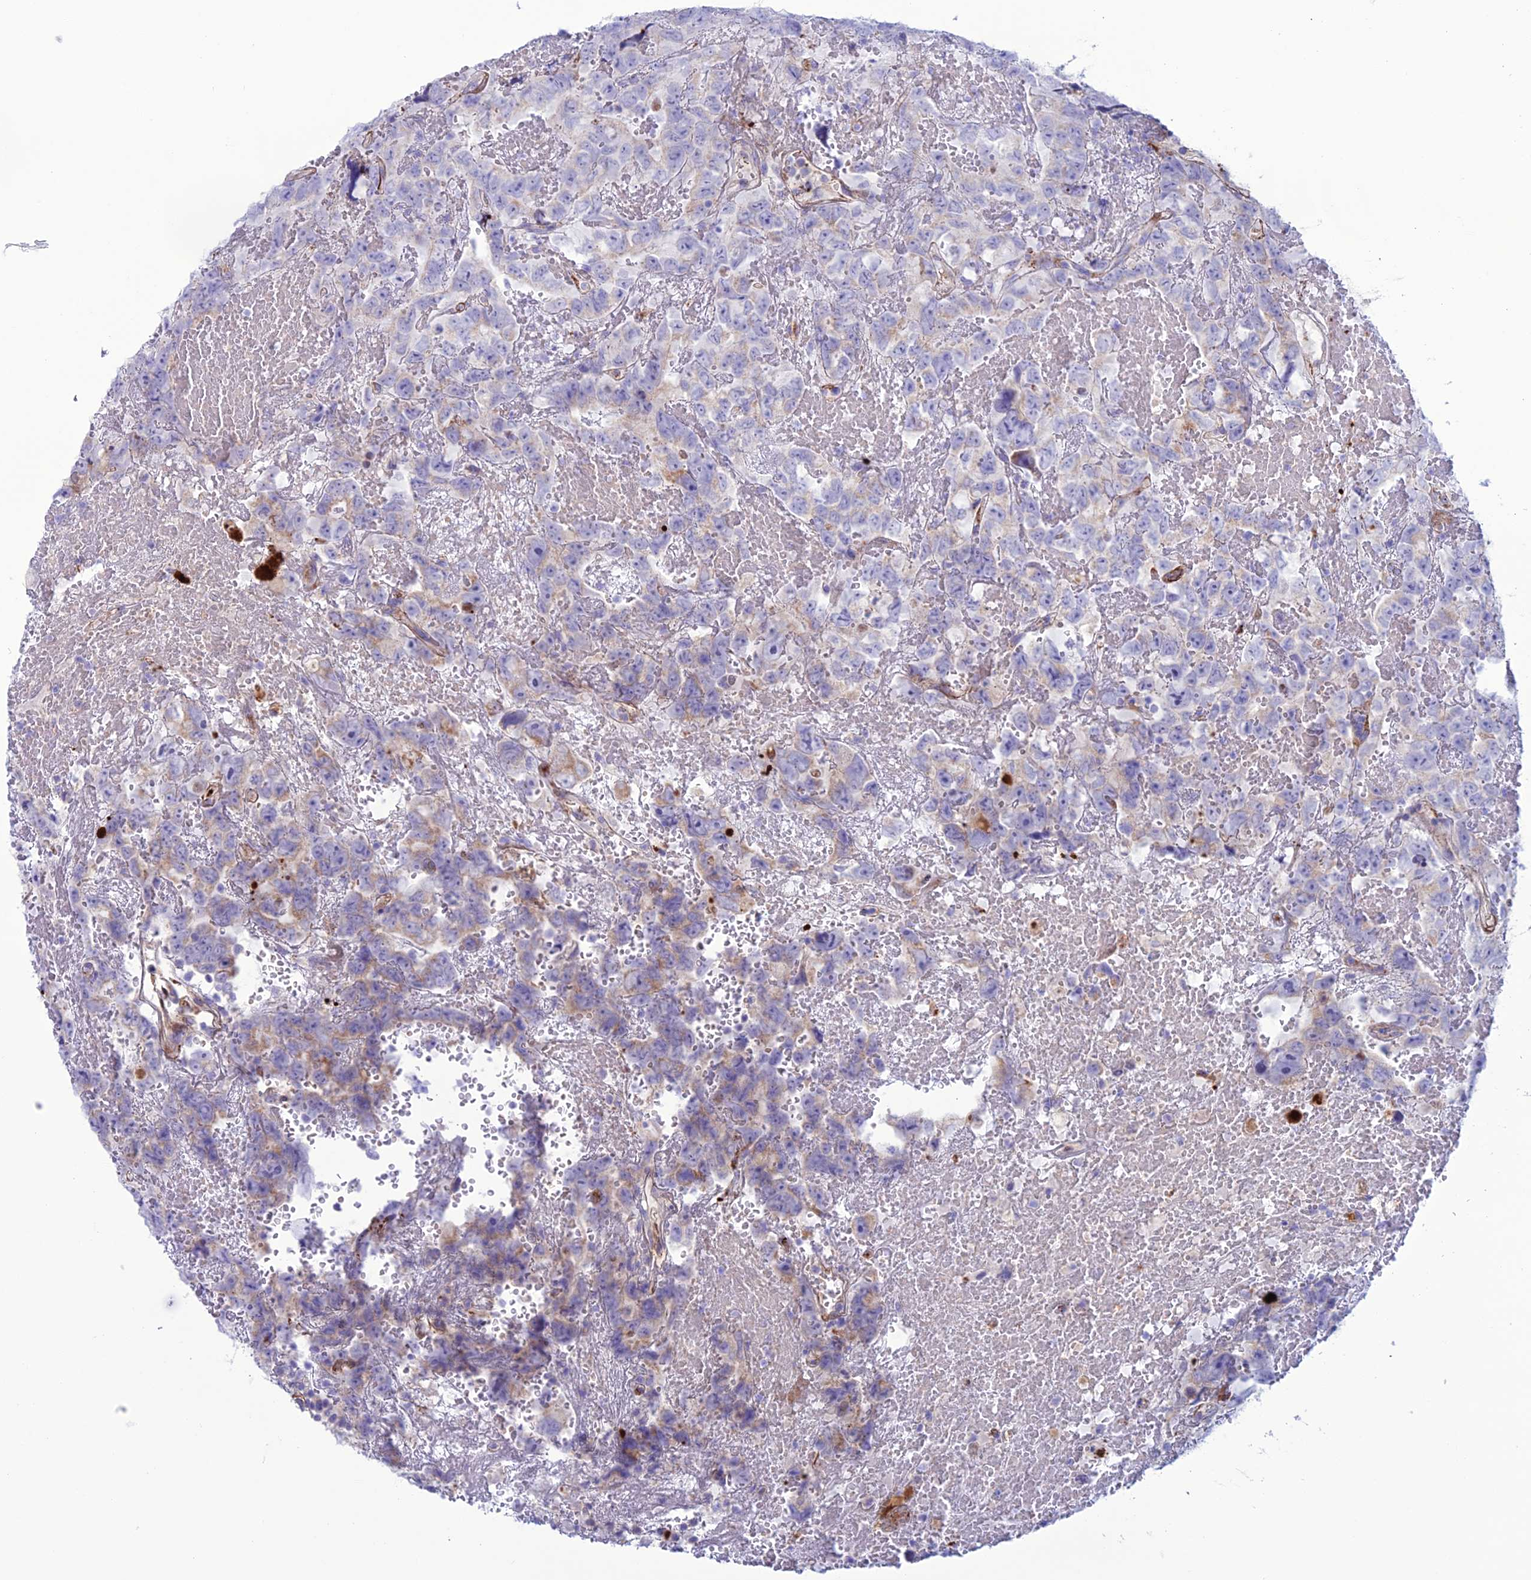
{"staining": {"intensity": "weak", "quantity": "<25%", "location": "cytoplasmic/membranous"}, "tissue": "testis cancer", "cell_type": "Tumor cells", "image_type": "cancer", "snomed": [{"axis": "morphology", "description": "Carcinoma, Embryonal, NOS"}, {"axis": "topography", "description": "Testis"}], "caption": "Photomicrograph shows no significant protein expression in tumor cells of embryonal carcinoma (testis).", "gene": "CDC42EP5", "patient": {"sex": "male", "age": 45}}